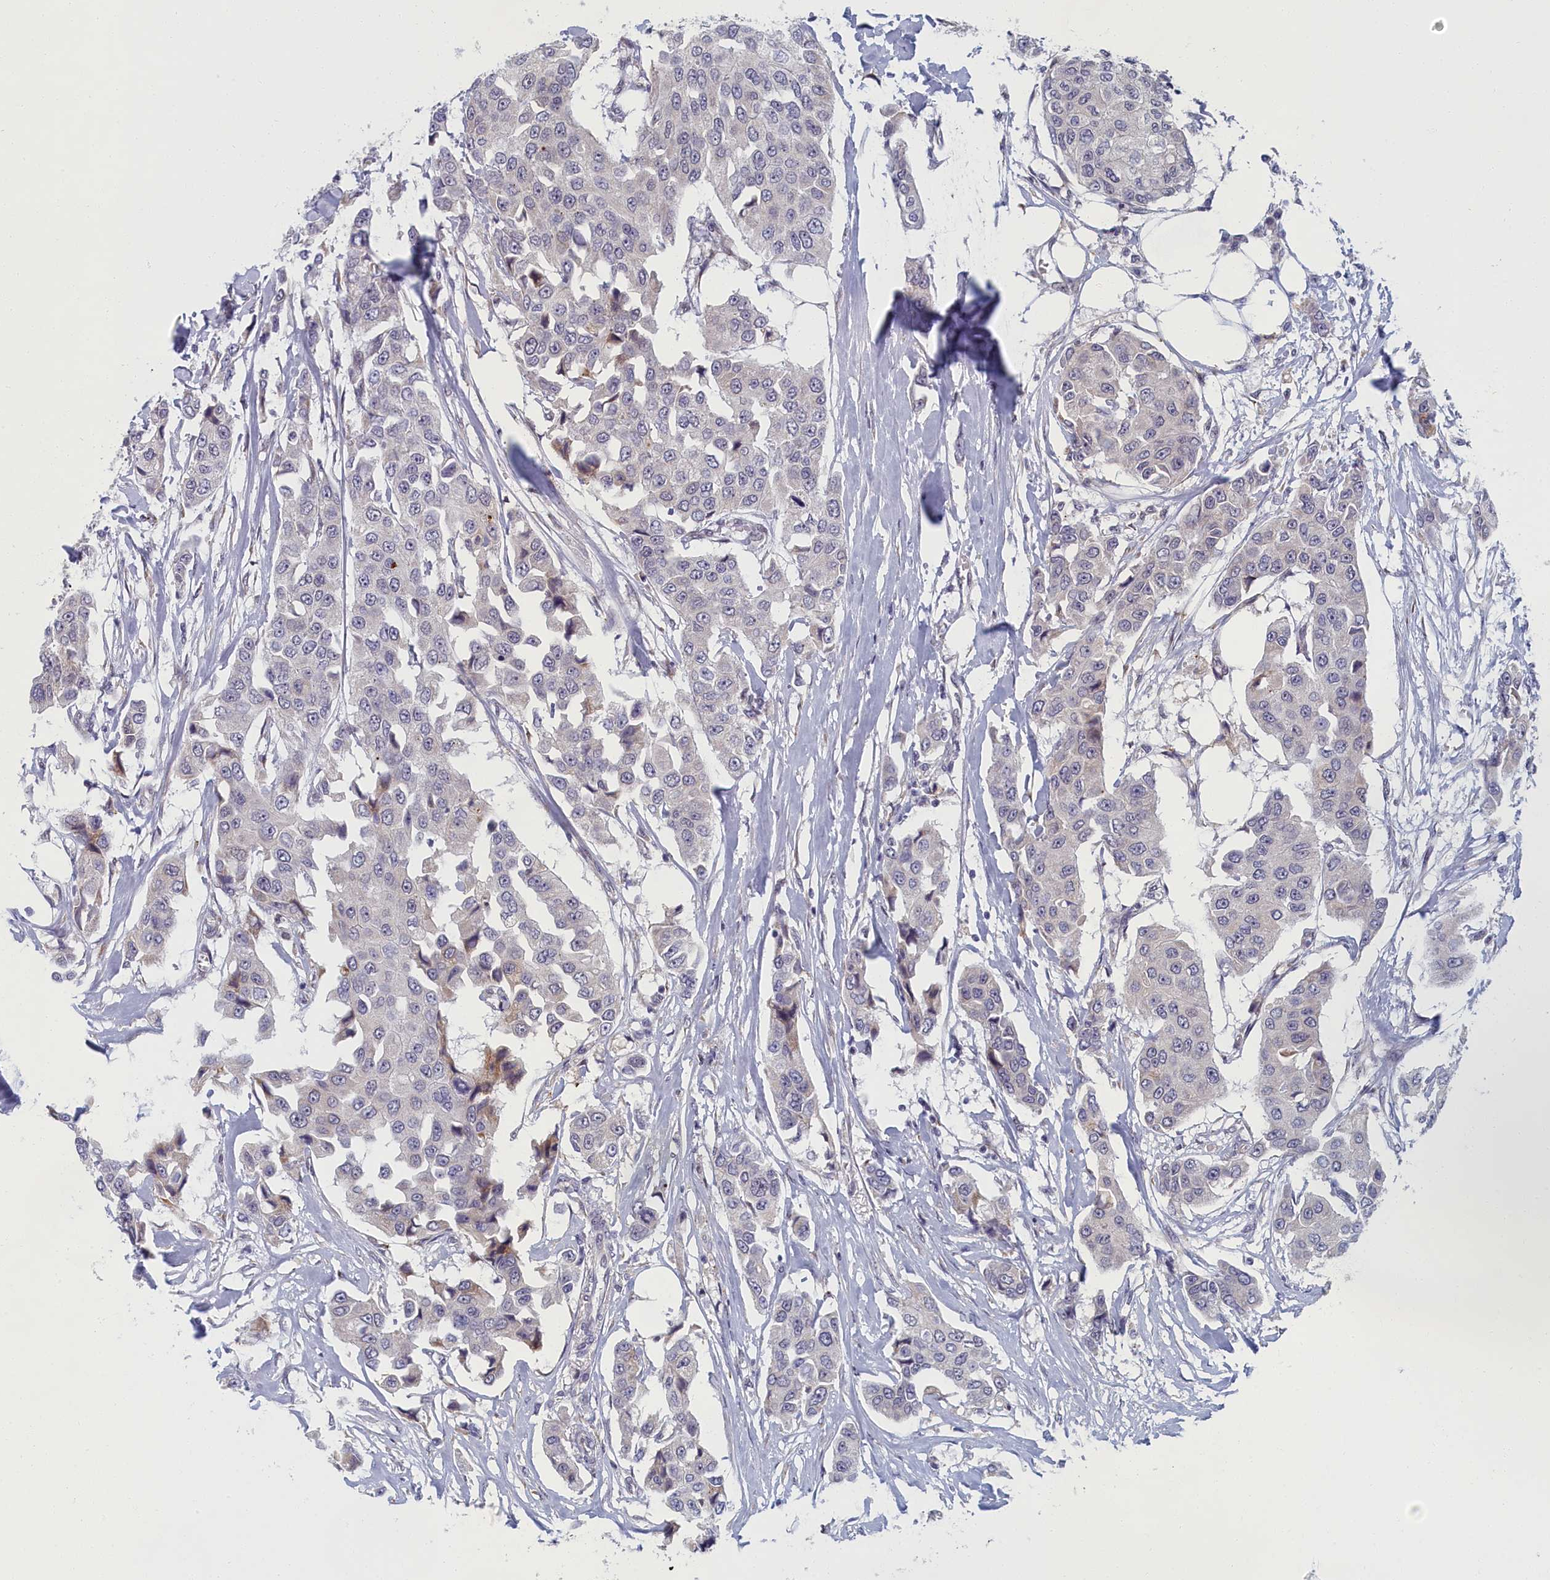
{"staining": {"intensity": "negative", "quantity": "none", "location": "none"}, "tissue": "breast cancer", "cell_type": "Tumor cells", "image_type": "cancer", "snomed": [{"axis": "morphology", "description": "Duct carcinoma"}, {"axis": "topography", "description": "Breast"}], "caption": "The micrograph displays no staining of tumor cells in breast invasive ductal carcinoma.", "gene": "DNAJC17", "patient": {"sex": "female", "age": 80}}